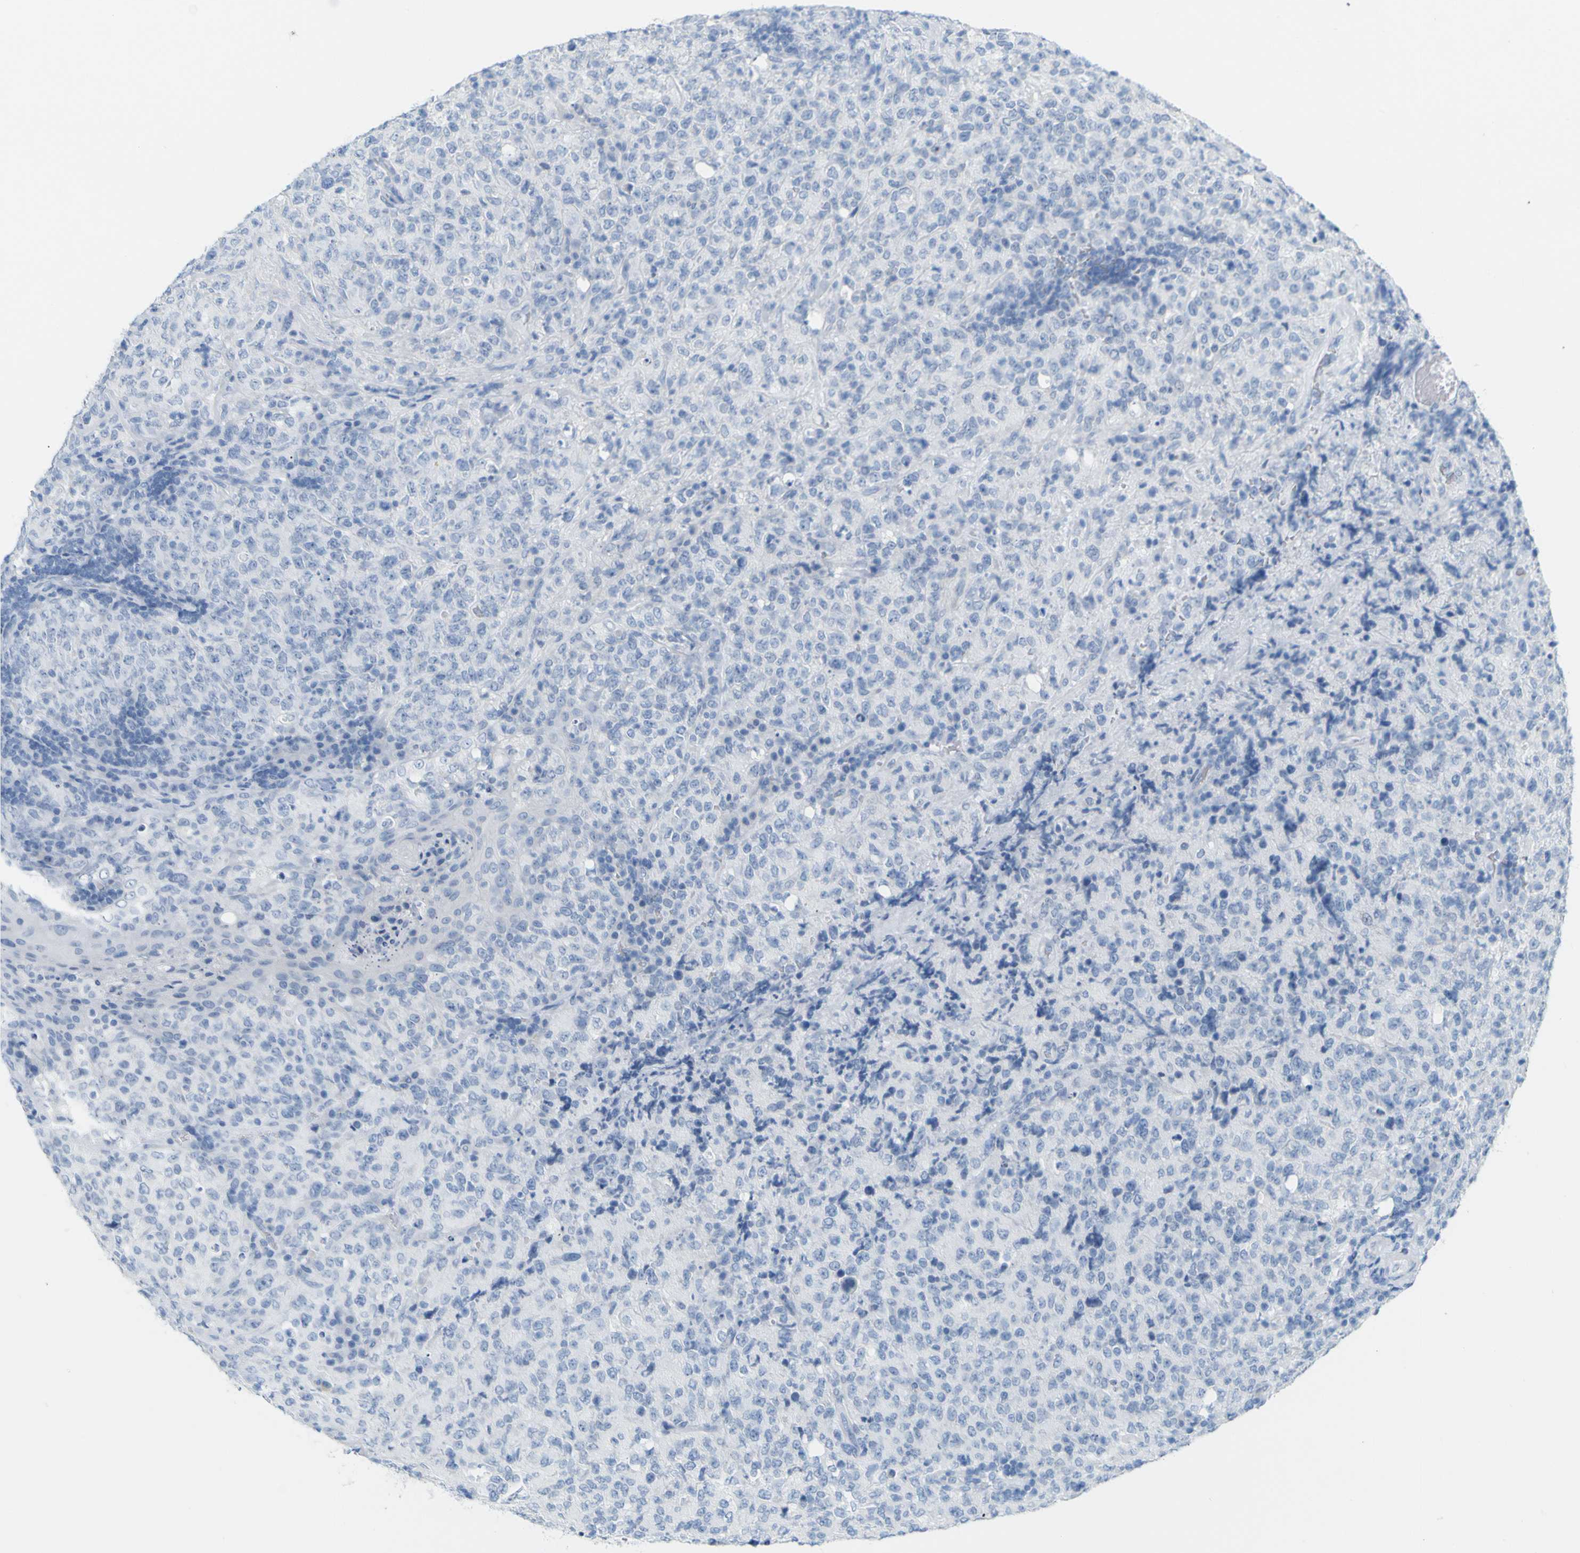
{"staining": {"intensity": "negative", "quantity": "none", "location": "none"}, "tissue": "lymphoma", "cell_type": "Tumor cells", "image_type": "cancer", "snomed": [{"axis": "morphology", "description": "Malignant lymphoma, non-Hodgkin's type, High grade"}, {"axis": "topography", "description": "Tonsil"}], "caption": "IHC of high-grade malignant lymphoma, non-Hodgkin's type demonstrates no staining in tumor cells. (Immunohistochemistry (ihc), brightfield microscopy, high magnification).", "gene": "OPN1SW", "patient": {"sex": "female", "age": 36}}